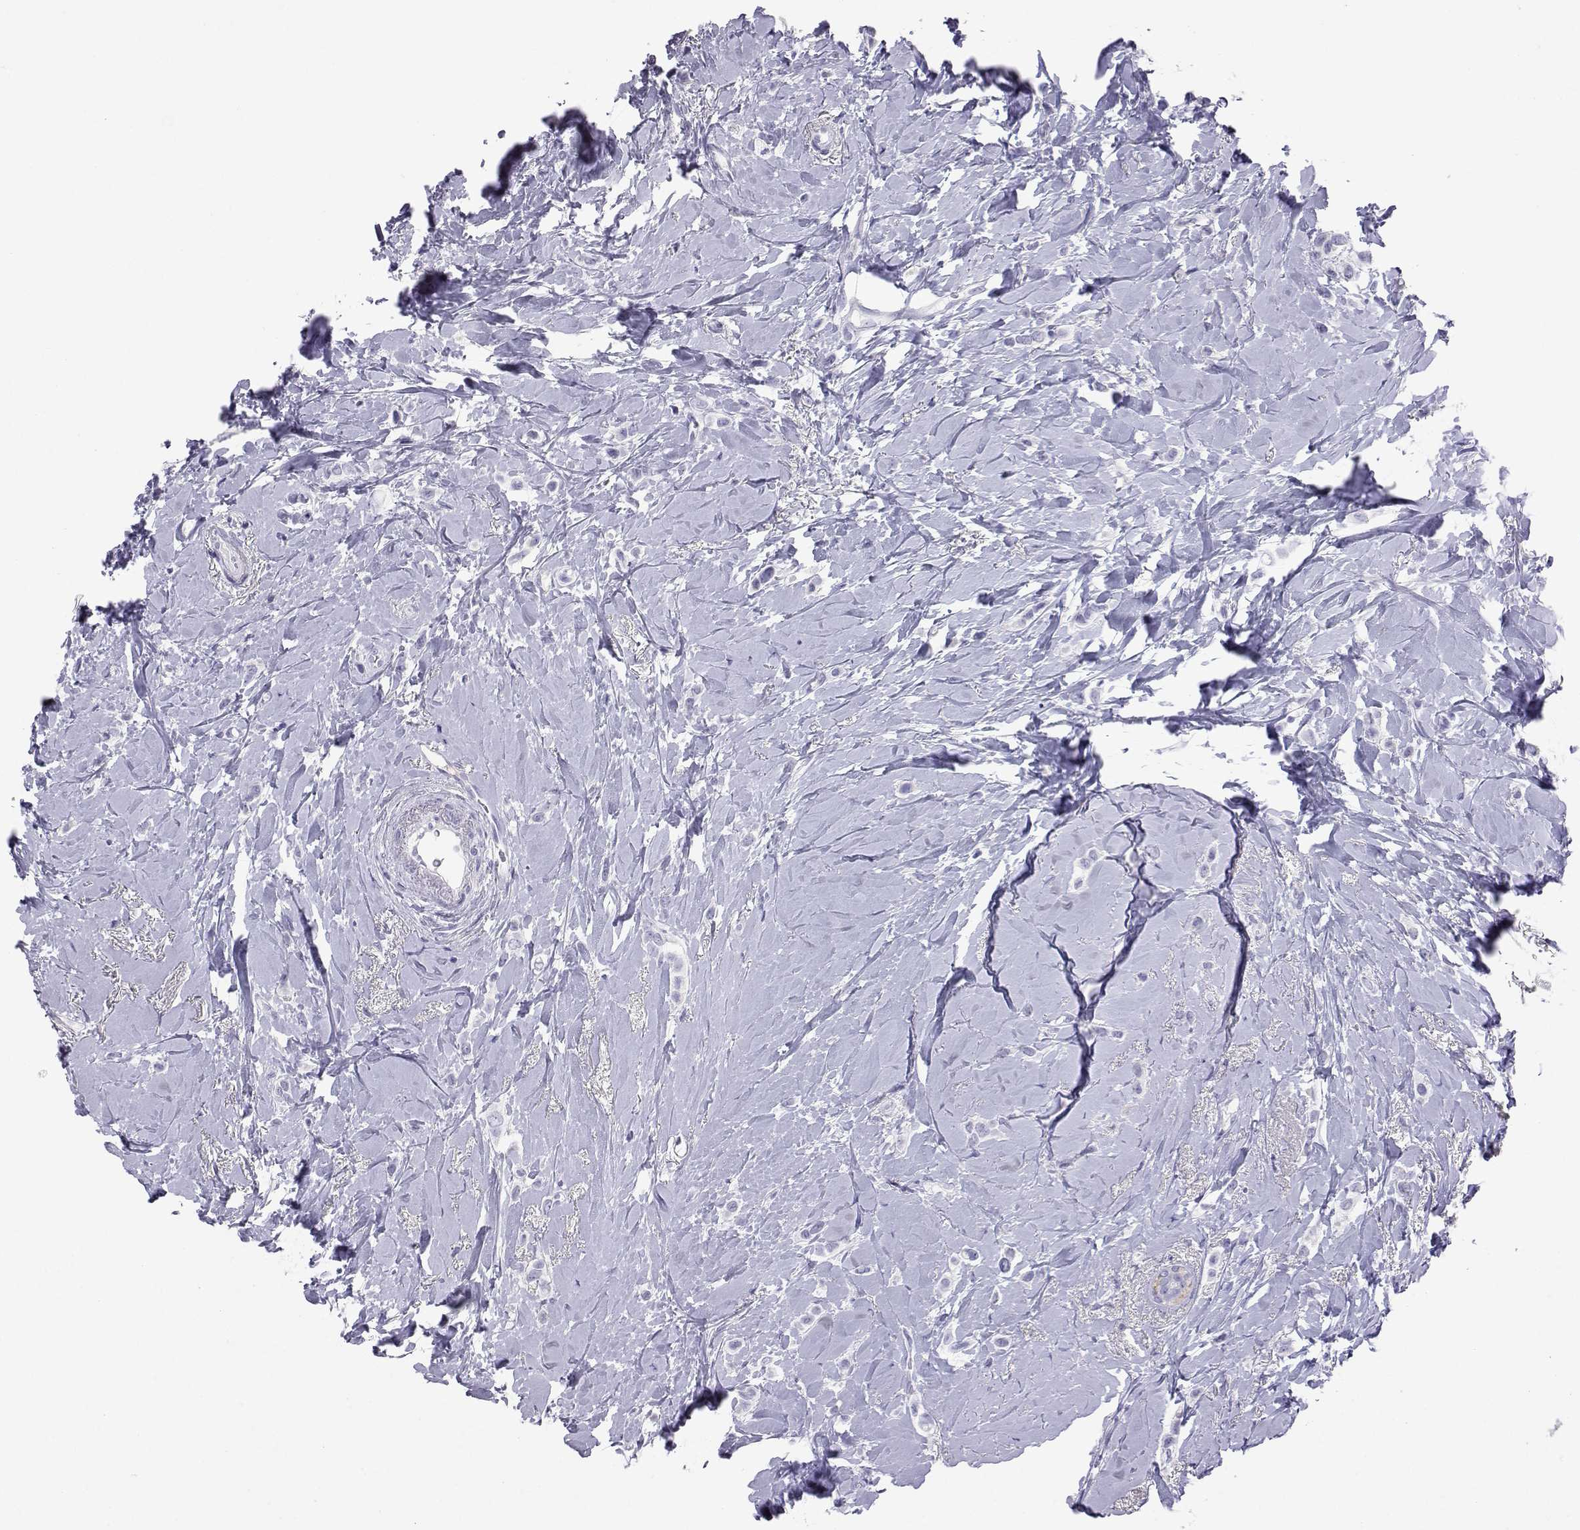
{"staining": {"intensity": "negative", "quantity": "none", "location": "none"}, "tissue": "breast cancer", "cell_type": "Tumor cells", "image_type": "cancer", "snomed": [{"axis": "morphology", "description": "Lobular carcinoma"}, {"axis": "topography", "description": "Breast"}], "caption": "Tumor cells show no significant positivity in lobular carcinoma (breast). (DAB immunohistochemistry visualized using brightfield microscopy, high magnification).", "gene": "PLIN4", "patient": {"sex": "female", "age": 66}}